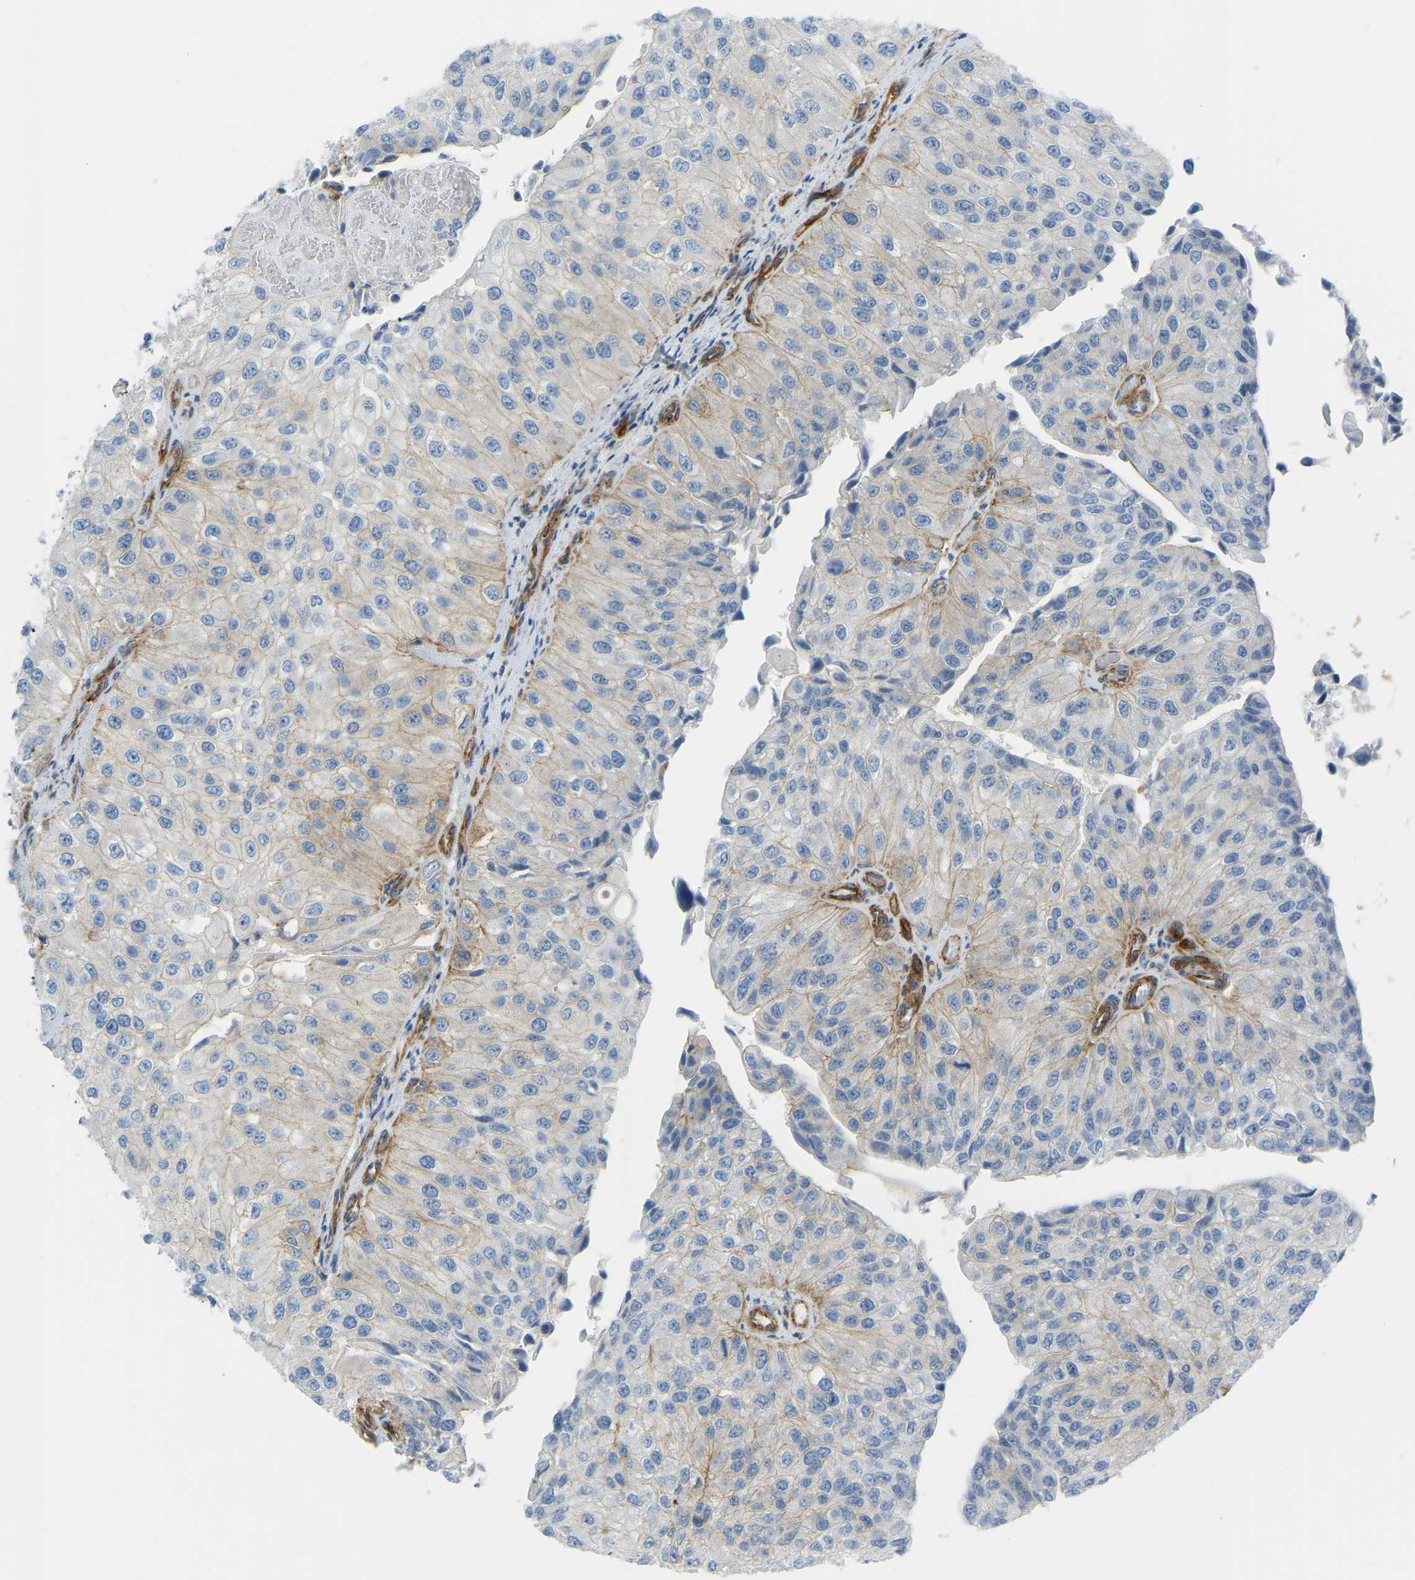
{"staining": {"intensity": "weak", "quantity": "<25%", "location": "cytoplasmic/membranous"}, "tissue": "urothelial cancer", "cell_type": "Tumor cells", "image_type": "cancer", "snomed": [{"axis": "morphology", "description": "Urothelial carcinoma, High grade"}, {"axis": "topography", "description": "Kidney"}, {"axis": "topography", "description": "Urinary bladder"}], "caption": "Micrograph shows no significant protein expression in tumor cells of urothelial cancer.", "gene": "MYL3", "patient": {"sex": "male", "age": 77}}